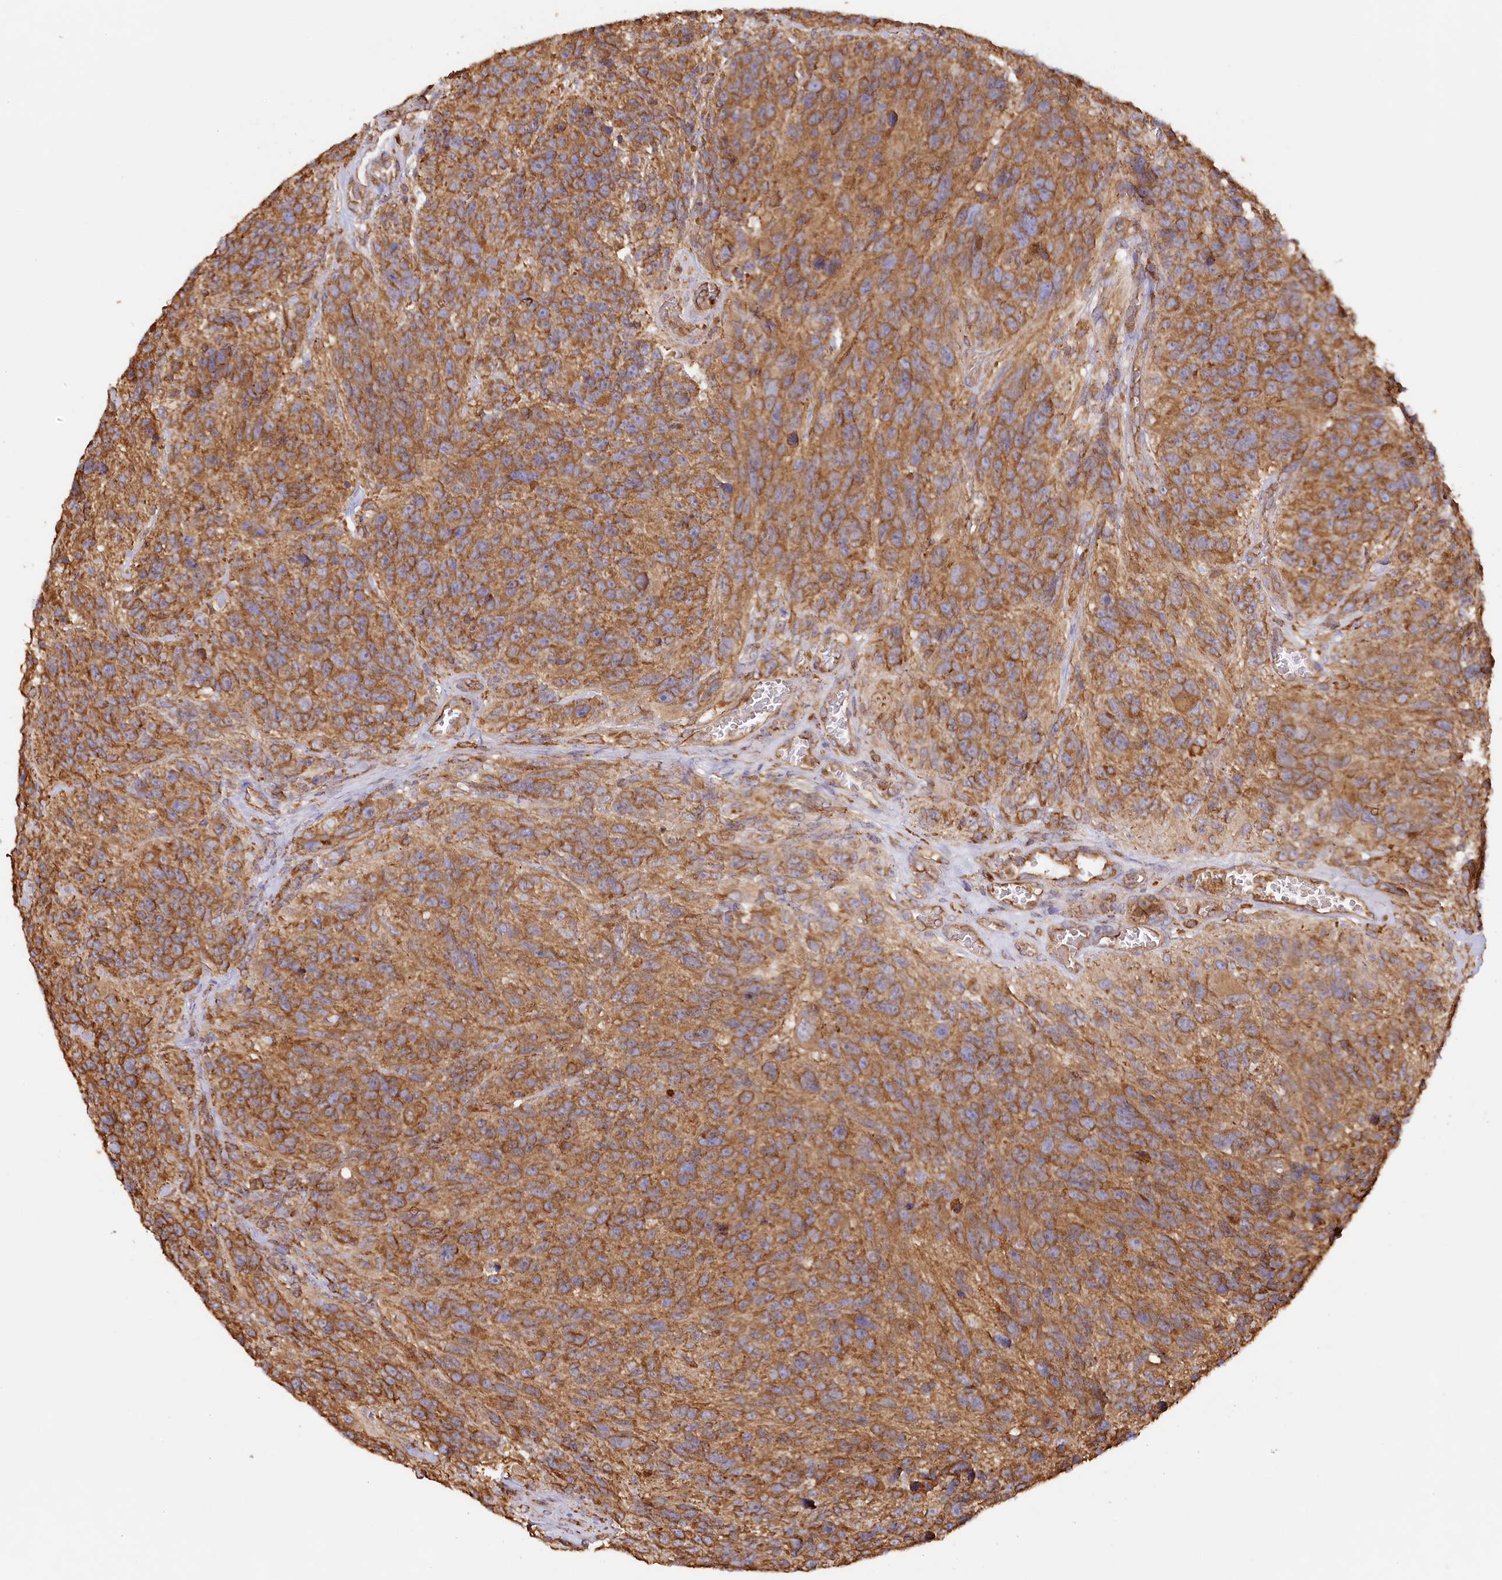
{"staining": {"intensity": "moderate", "quantity": ">75%", "location": "cytoplasmic/membranous"}, "tissue": "glioma", "cell_type": "Tumor cells", "image_type": "cancer", "snomed": [{"axis": "morphology", "description": "Glioma, malignant, High grade"}, {"axis": "topography", "description": "Brain"}], "caption": "Immunohistochemistry (IHC) of human high-grade glioma (malignant) demonstrates medium levels of moderate cytoplasmic/membranous staining in about >75% of tumor cells.", "gene": "ACAP2", "patient": {"sex": "male", "age": 69}}